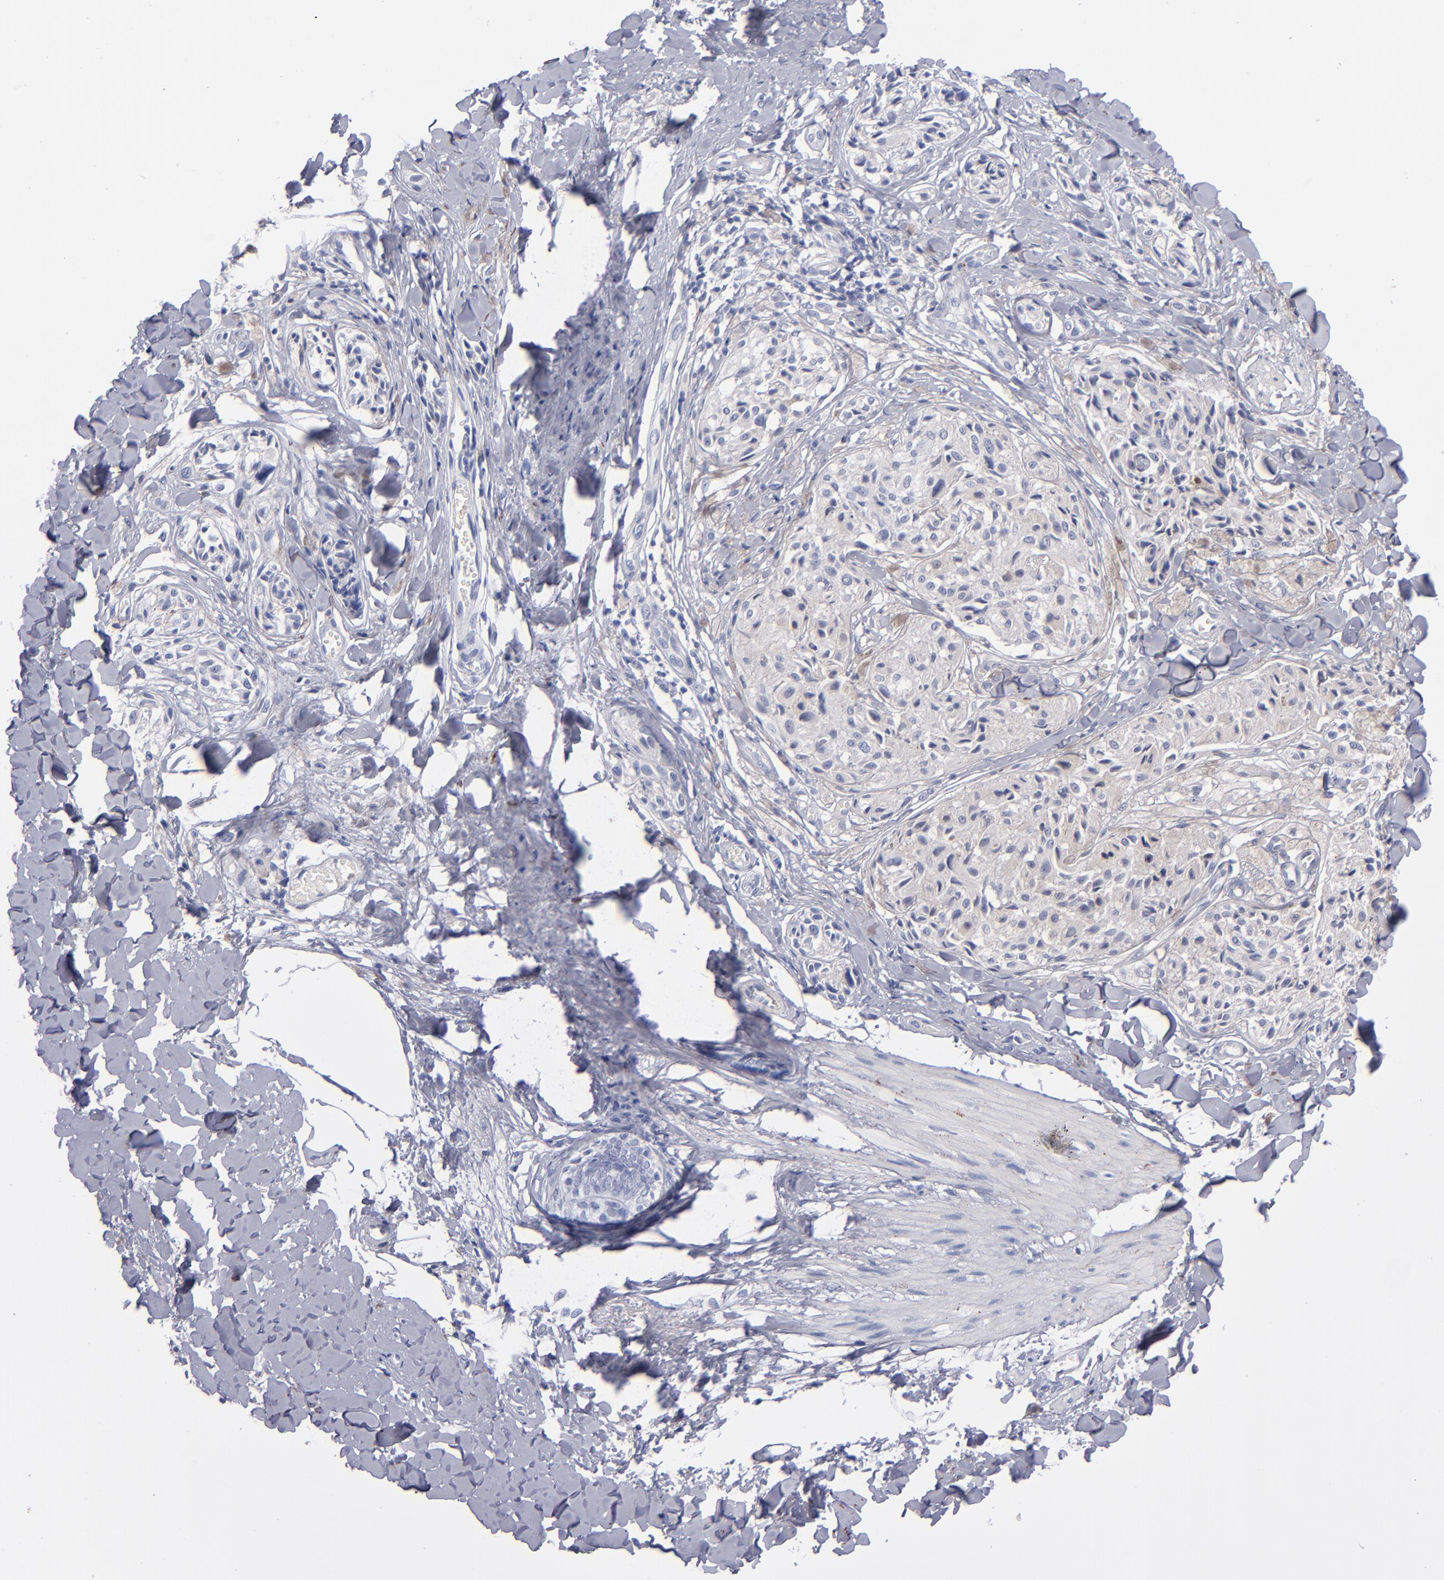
{"staining": {"intensity": "weak", "quantity": "<25%", "location": "cytoplasmic/membranous"}, "tissue": "melanoma", "cell_type": "Tumor cells", "image_type": "cancer", "snomed": [{"axis": "morphology", "description": "Malignant melanoma, Metastatic site"}, {"axis": "topography", "description": "Skin"}], "caption": "Immunohistochemistry histopathology image of melanoma stained for a protein (brown), which displays no expression in tumor cells.", "gene": "MFGE8", "patient": {"sex": "female", "age": 66}}